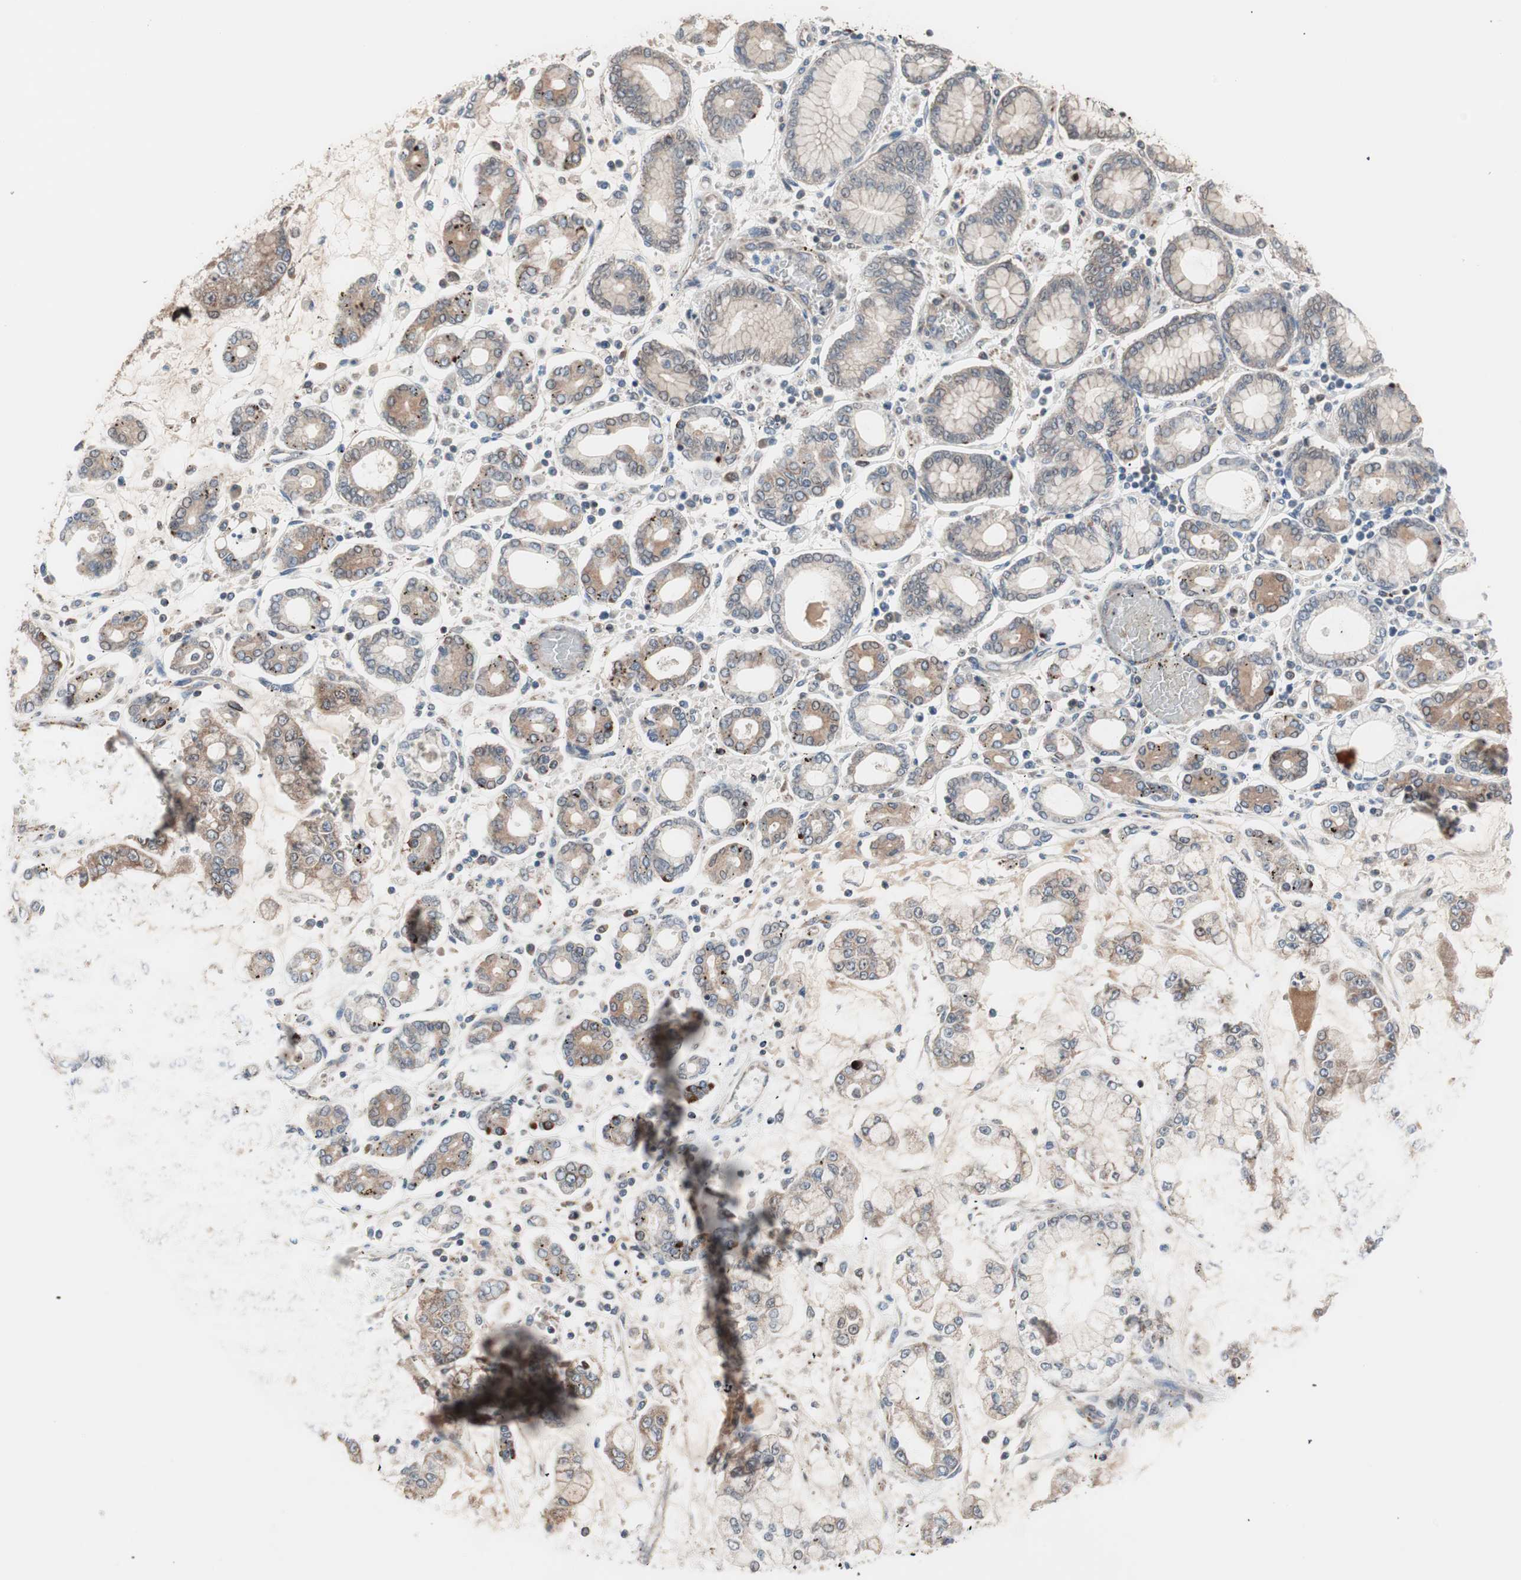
{"staining": {"intensity": "moderate", "quantity": ">75%", "location": "cytoplasmic/membranous"}, "tissue": "stomach cancer", "cell_type": "Tumor cells", "image_type": "cancer", "snomed": [{"axis": "morphology", "description": "Normal tissue, NOS"}, {"axis": "morphology", "description": "Adenocarcinoma, NOS"}, {"axis": "topography", "description": "Stomach, upper"}, {"axis": "topography", "description": "Stomach"}], "caption": "A medium amount of moderate cytoplasmic/membranous positivity is seen in approximately >75% of tumor cells in stomach cancer tissue.", "gene": "HMBS", "patient": {"sex": "male", "age": 76}}